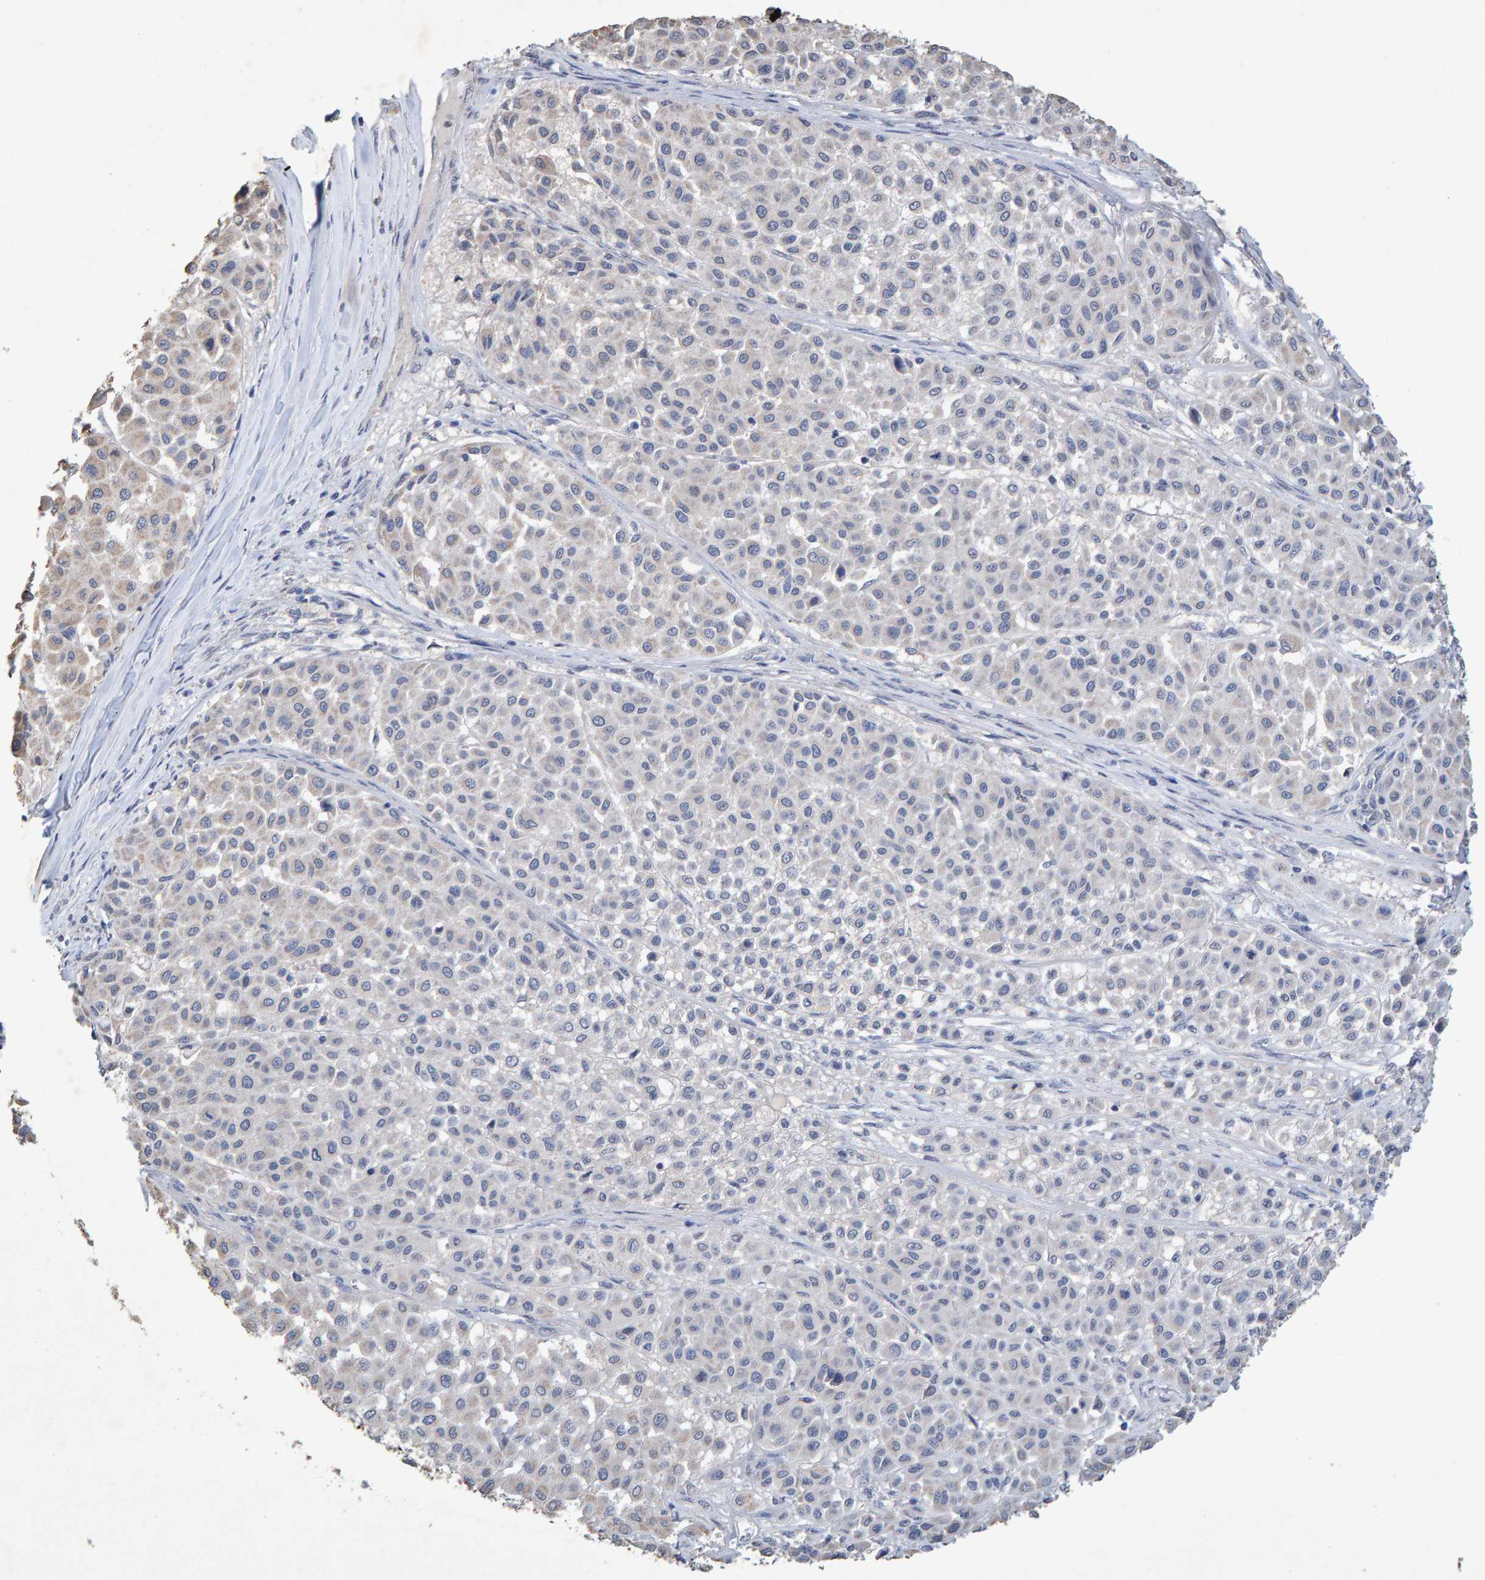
{"staining": {"intensity": "negative", "quantity": "none", "location": "none"}, "tissue": "melanoma", "cell_type": "Tumor cells", "image_type": "cancer", "snomed": [{"axis": "morphology", "description": "Malignant melanoma, Metastatic site"}, {"axis": "topography", "description": "Soft tissue"}], "caption": "An image of malignant melanoma (metastatic site) stained for a protein shows no brown staining in tumor cells. (Stains: DAB (3,3'-diaminobenzidine) immunohistochemistry (IHC) with hematoxylin counter stain, Microscopy: brightfield microscopy at high magnification).", "gene": "CTH", "patient": {"sex": "male", "age": 41}}